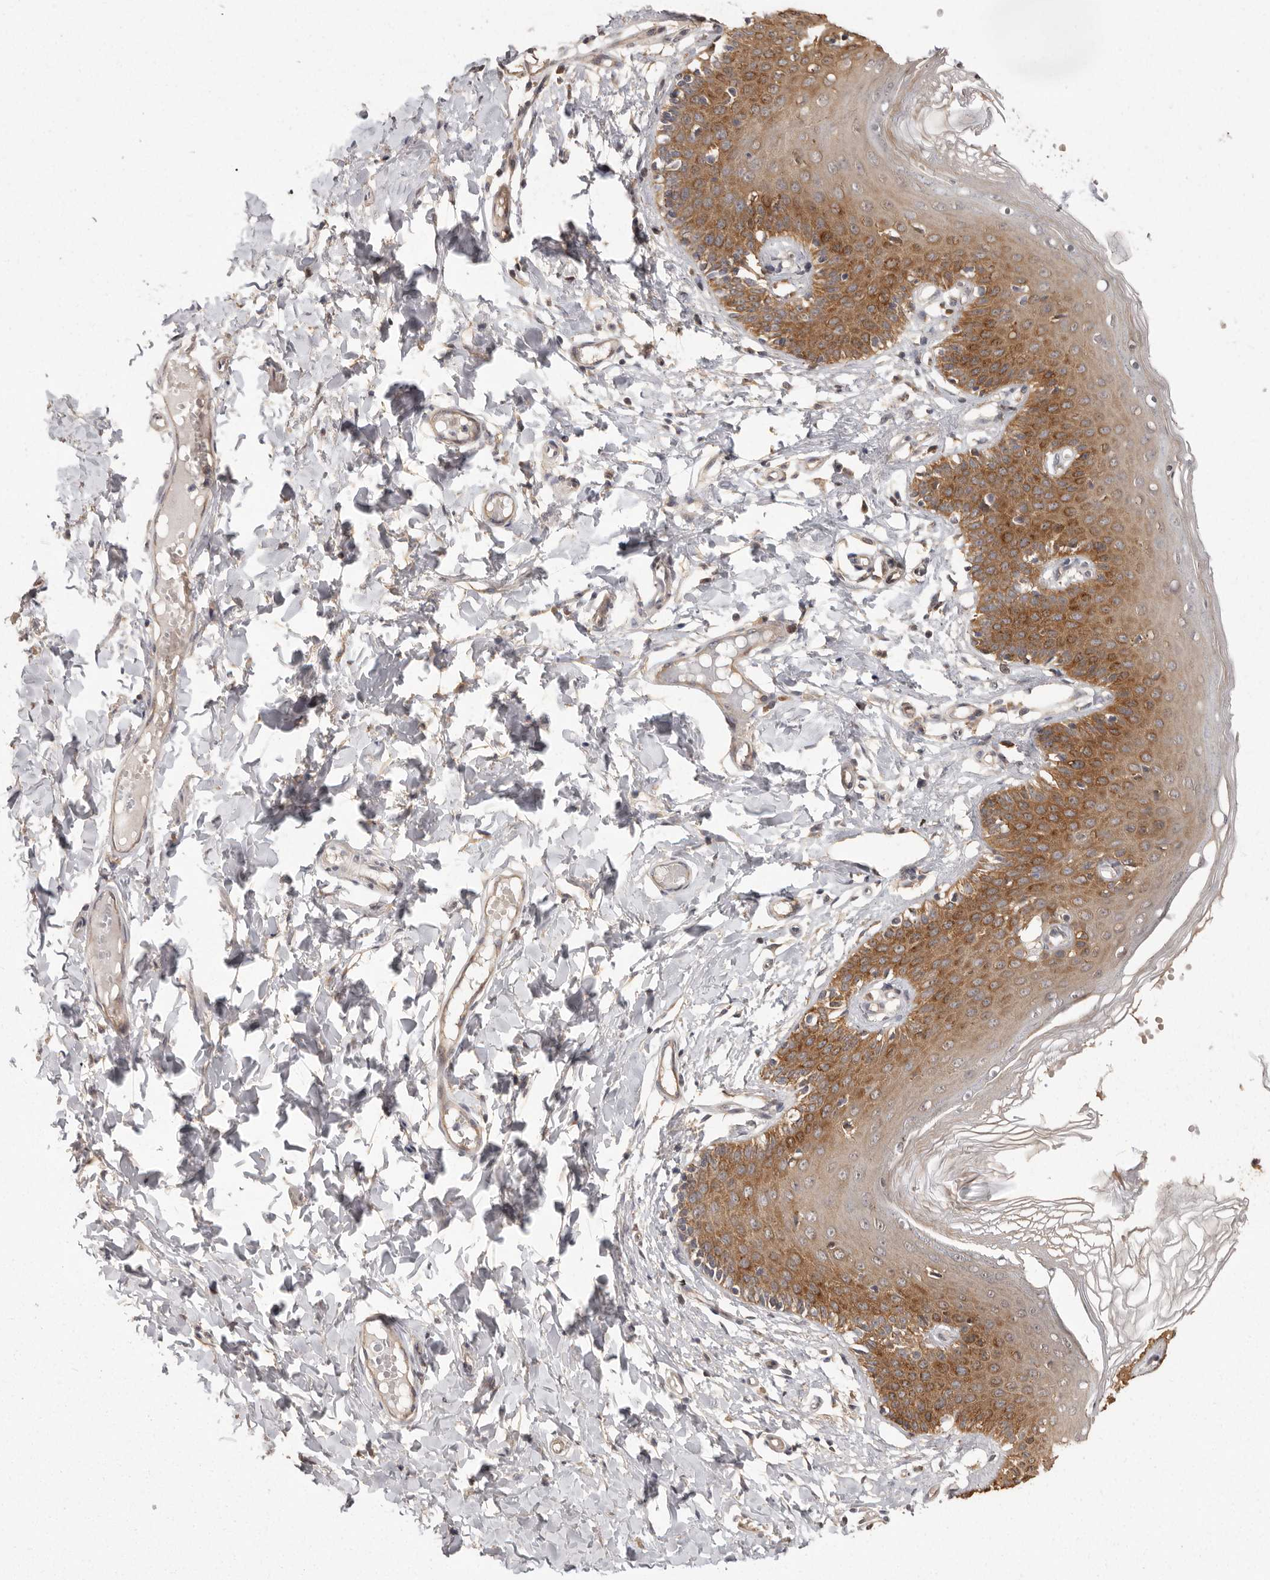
{"staining": {"intensity": "moderate", "quantity": ">75%", "location": "cytoplasmic/membranous"}, "tissue": "skin", "cell_type": "Epidermal cells", "image_type": "normal", "snomed": [{"axis": "morphology", "description": "Normal tissue, NOS"}, {"axis": "topography", "description": "Vulva"}], "caption": "Benign skin shows moderate cytoplasmic/membranous positivity in about >75% of epidermal cells (DAB = brown stain, brightfield microscopy at high magnification)..", "gene": "BAIAP2", "patient": {"sex": "female", "age": 66}}